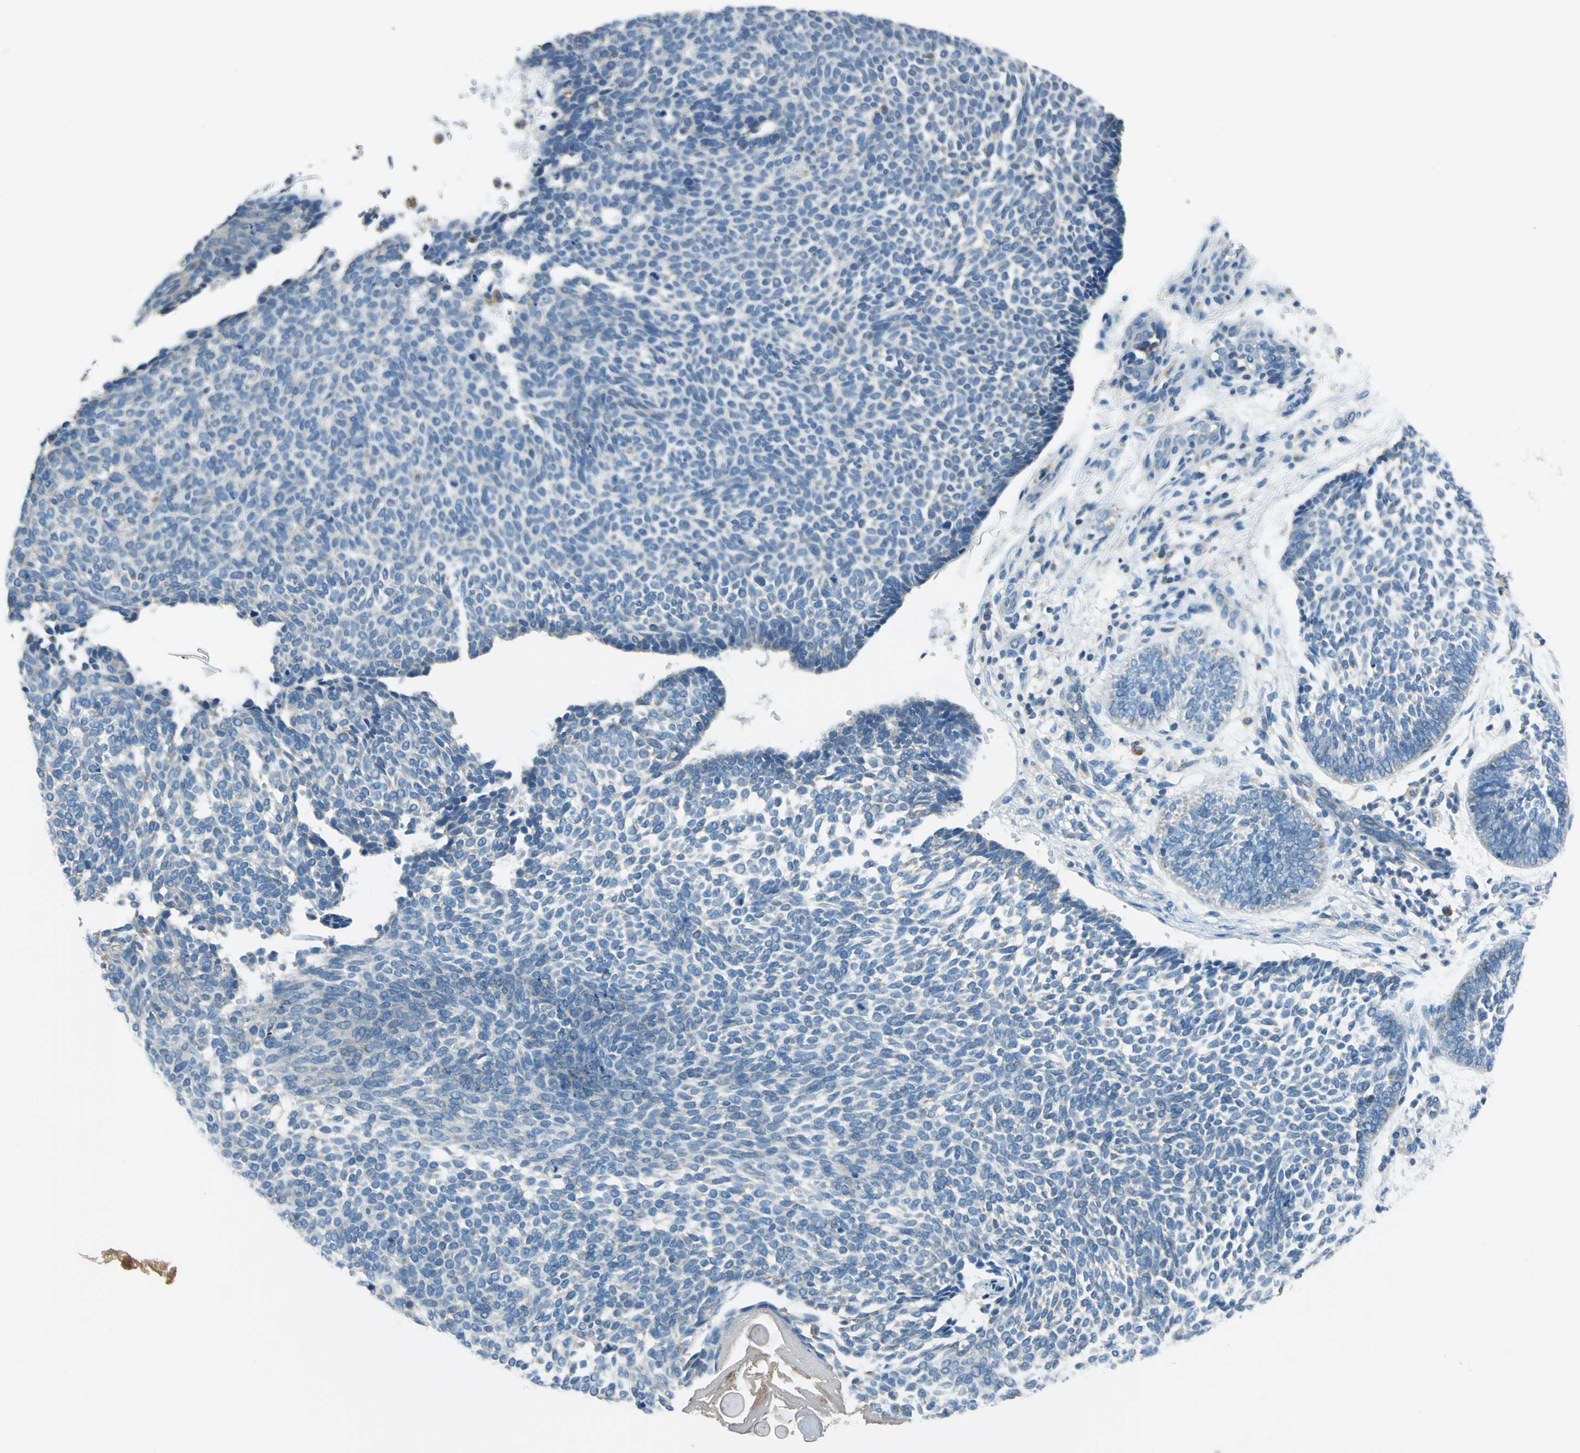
{"staining": {"intensity": "negative", "quantity": "none", "location": "none"}, "tissue": "skin cancer", "cell_type": "Tumor cells", "image_type": "cancer", "snomed": [{"axis": "morphology", "description": "Normal tissue, NOS"}, {"axis": "morphology", "description": "Basal cell carcinoma"}, {"axis": "topography", "description": "Skin"}], "caption": "A high-resolution image shows IHC staining of skin cancer (basal cell carcinoma), which reveals no significant staining in tumor cells.", "gene": "PRKCA", "patient": {"sex": "male", "age": 87}}